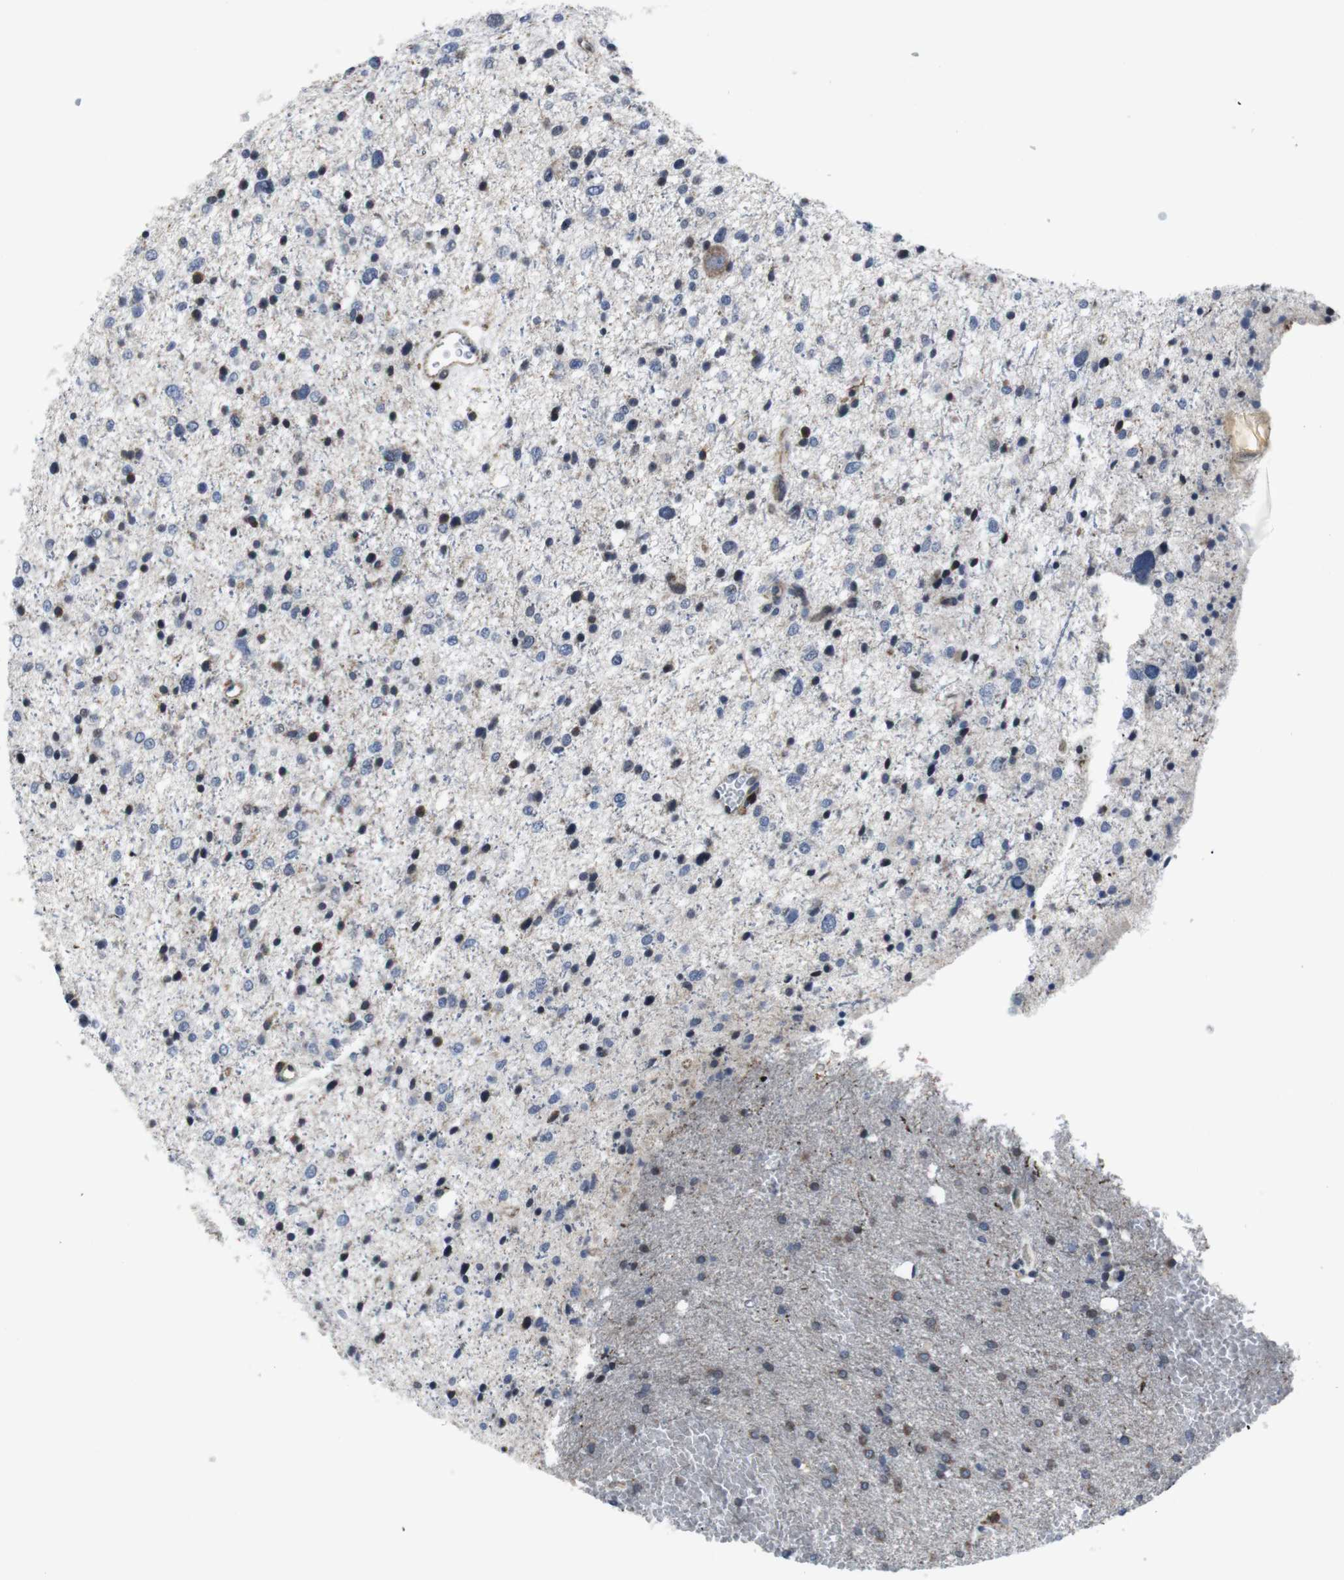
{"staining": {"intensity": "moderate", "quantity": "<25%", "location": "nuclear"}, "tissue": "glioma", "cell_type": "Tumor cells", "image_type": "cancer", "snomed": [{"axis": "morphology", "description": "Glioma, malignant, Low grade"}, {"axis": "topography", "description": "Brain"}], "caption": "Malignant glioma (low-grade) stained for a protein (brown) exhibits moderate nuclear positive expression in approximately <25% of tumor cells.", "gene": "STAT4", "patient": {"sex": "female", "age": 37}}